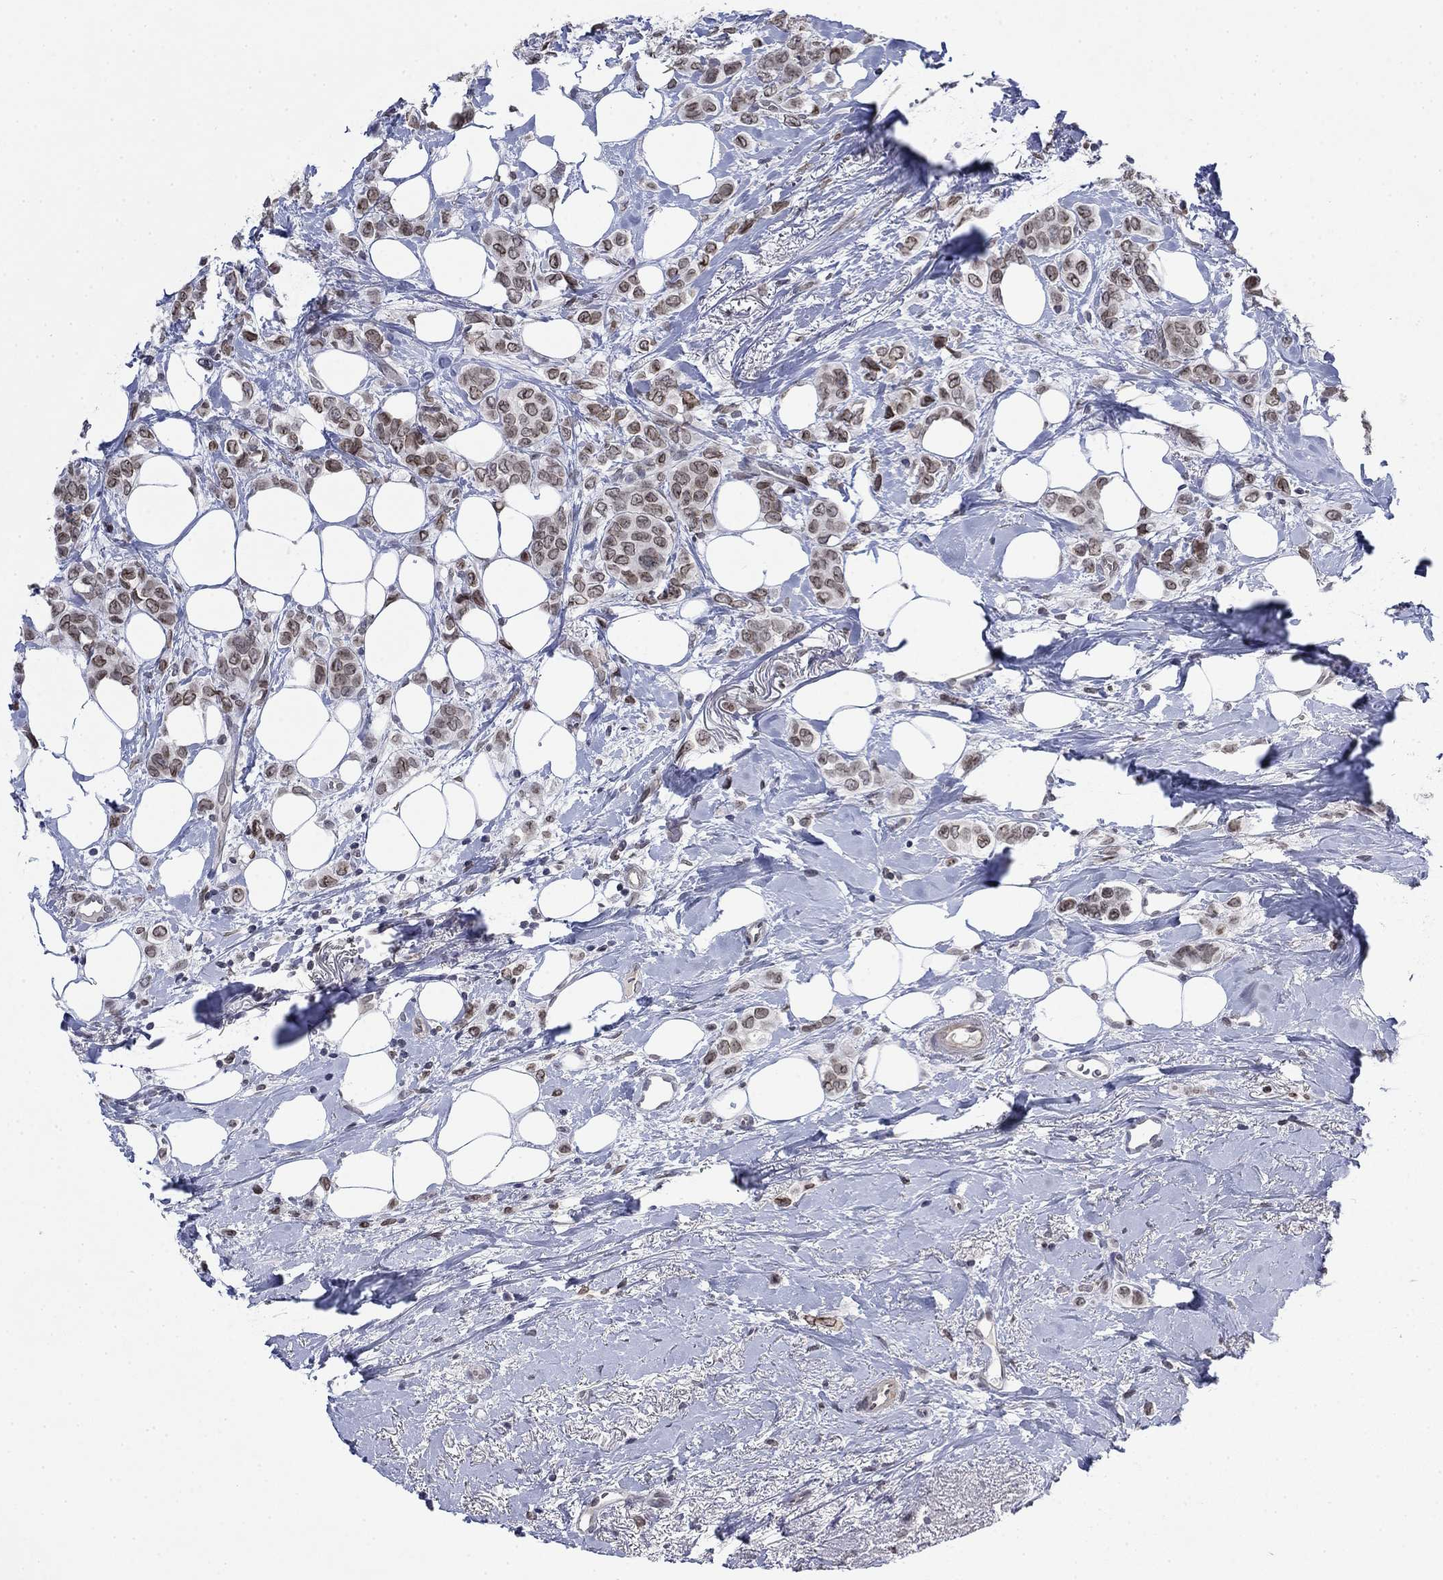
{"staining": {"intensity": "moderate", "quantity": "25%-75%", "location": "cytoplasmic/membranous,nuclear"}, "tissue": "breast cancer", "cell_type": "Tumor cells", "image_type": "cancer", "snomed": [{"axis": "morphology", "description": "Lobular carcinoma"}, {"axis": "topography", "description": "Breast"}], "caption": "Immunohistochemistry (IHC) image of neoplastic tissue: breast lobular carcinoma stained using immunohistochemistry shows medium levels of moderate protein expression localized specifically in the cytoplasmic/membranous and nuclear of tumor cells, appearing as a cytoplasmic/membranous and nuclear brown color.", "gene": "TOR1AIP1", "patient": {"sex": "female", "age": 66}}